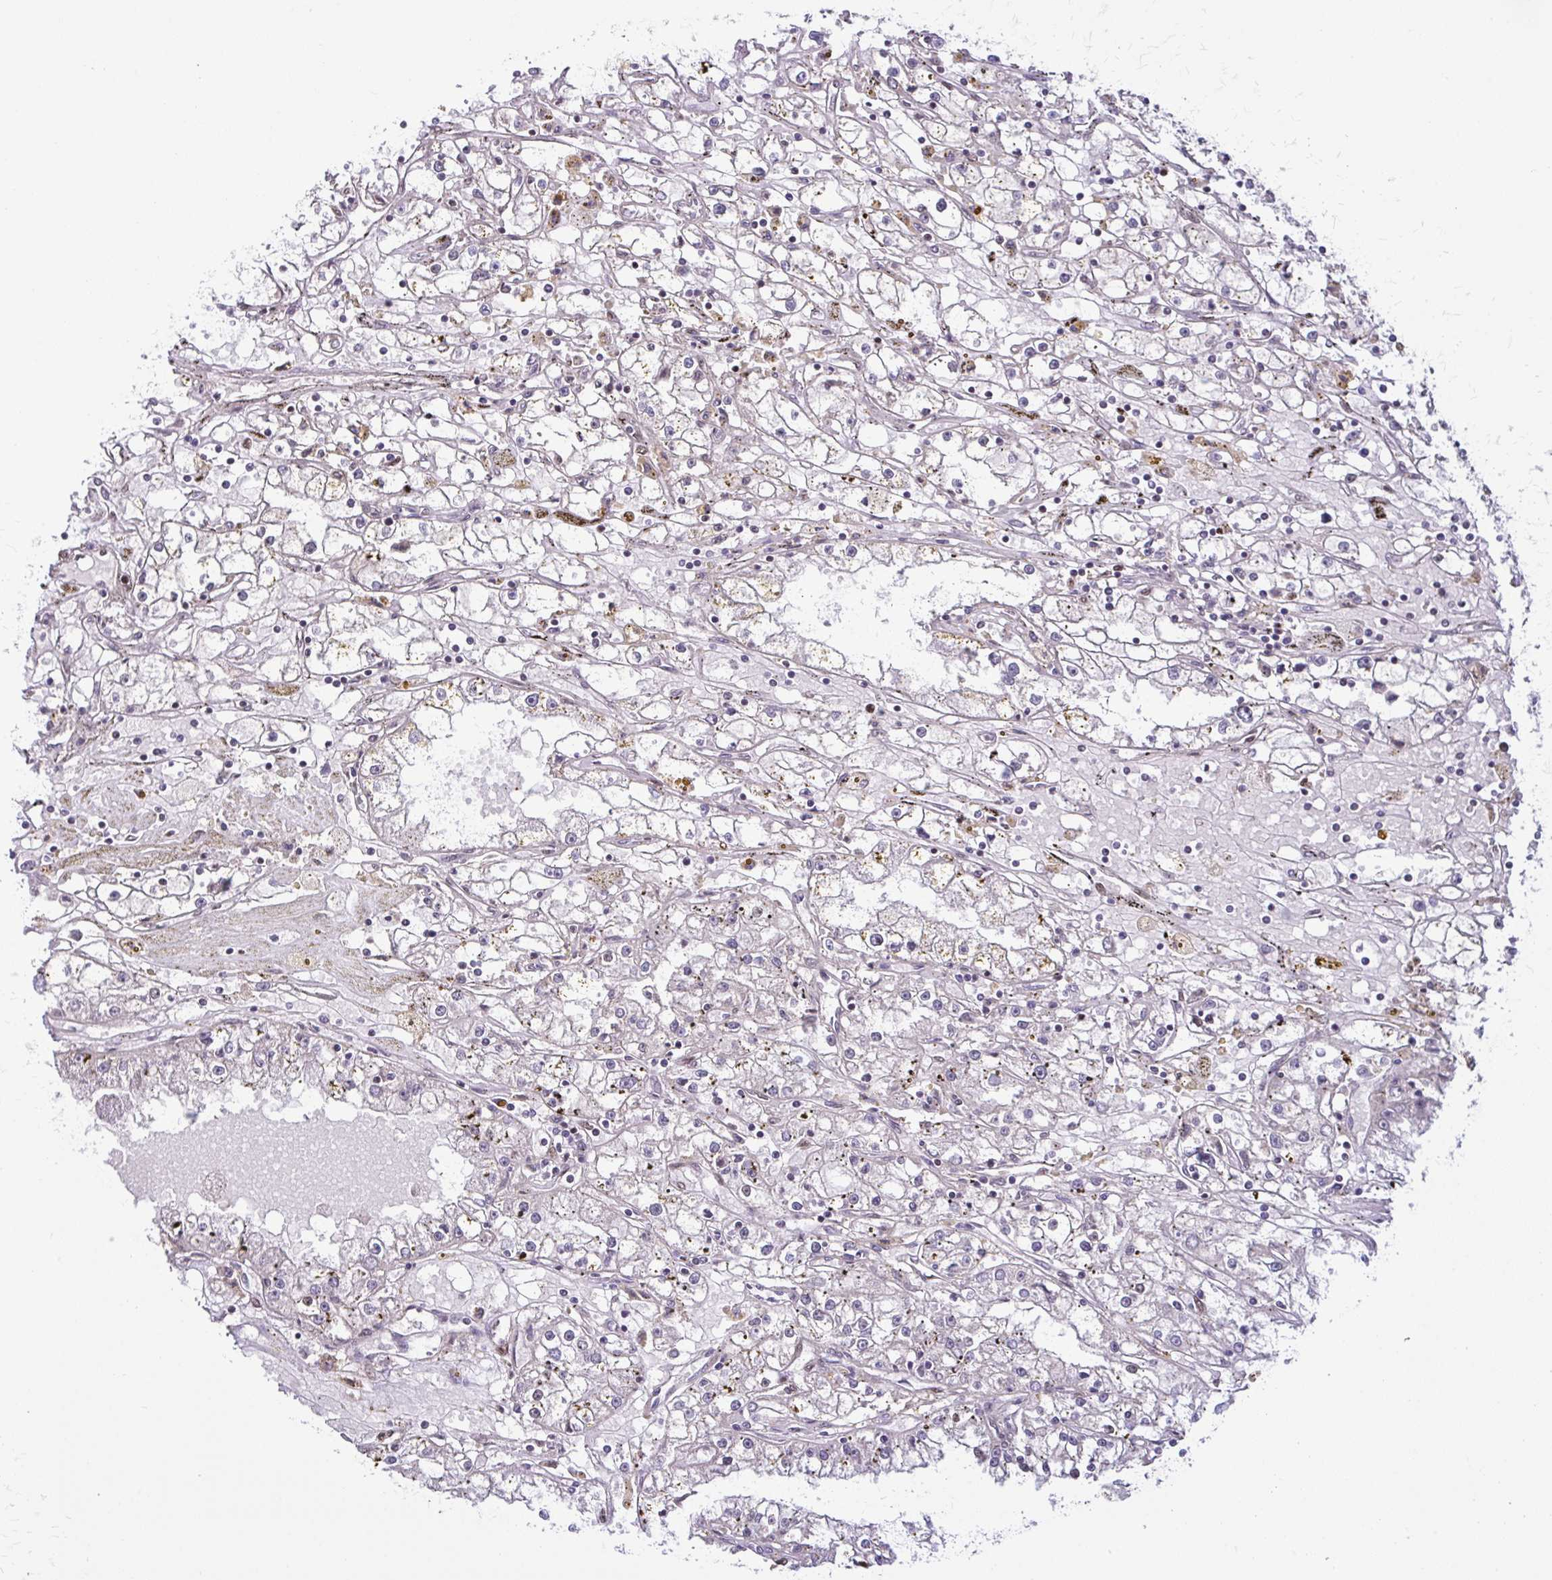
{"staining": {"intensity": "negative", "quantity": "none", "location": "none"}, "tissue": "renal cancer", "cell_type": "Tumor cells", "image_type": "cancer", "snomed": [{"axis": "morphology", "description": "Adenocarcinoma, NOS"}, {"axis": "topography", "description": "Kidney"}], "caption": "Immunohistochemistry of renal adenocarcinoma demonstrates no expression in tumor cells.", "gene": "TTF1", "patient": {"sex": "male", "age": 56}}